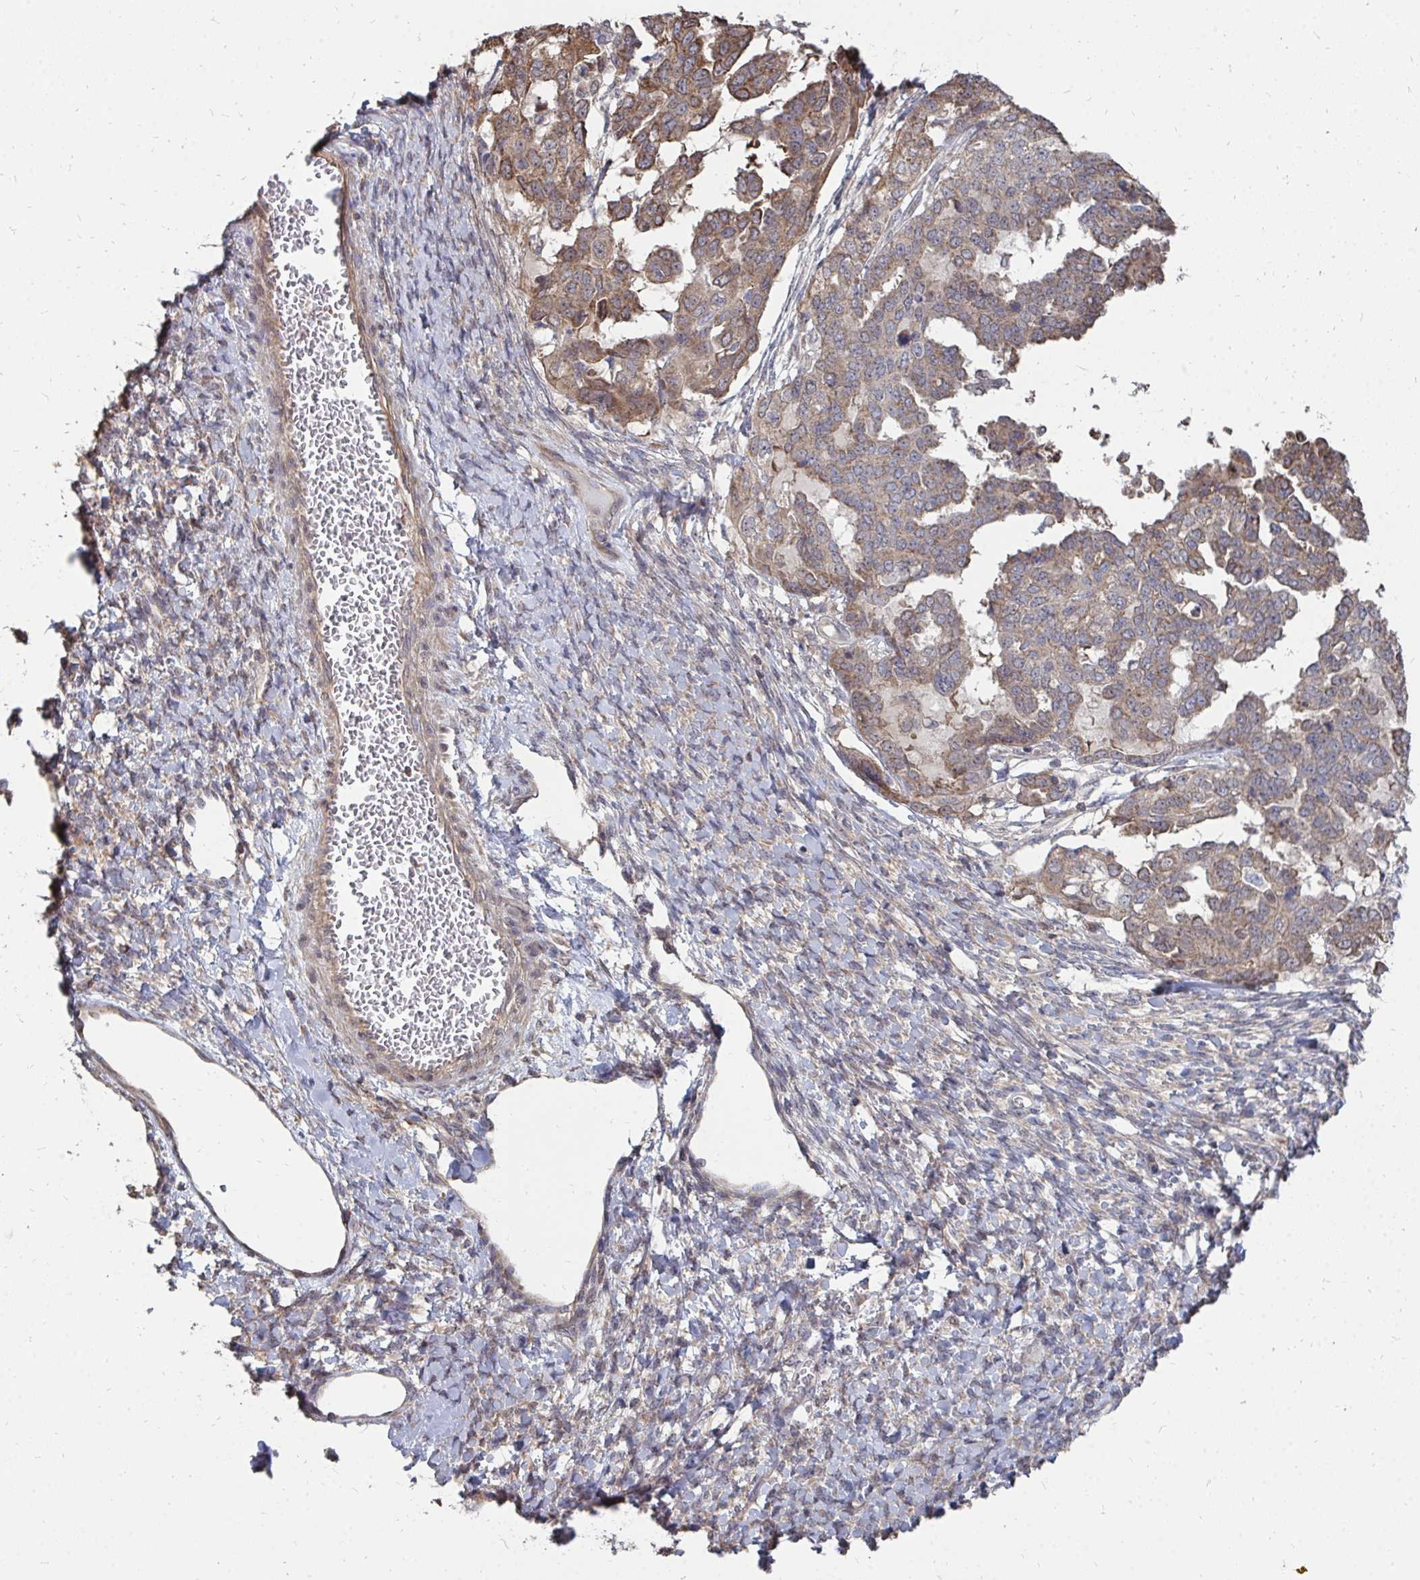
{"staining": {"intensity": "weak", "quantity": ">75%", "location": "cytoplasmic/membranous"}, "tissue": "ovarian cancer", "cell_type": "Tumor cells", "image_type": "cancer", "snomed": [{"axis": "morphology", "description": "Cystadenocarcinoma, serous, NOS"}, {"axis": "topography", "description": "Ovary"}], "caption": "Protein expression analysis of human ovarian cancer reveals weak cytoplasmic/membranous expression in approximately >75% of tumor cells. (Stains: DAB (3,3'-diaminobenzidine) in brown, nuclei in blue, Microscopy: brightfield microscopy at high magnification).", "gene": "DNAJA2", "patient": {"sex": "female", "age": 53}}